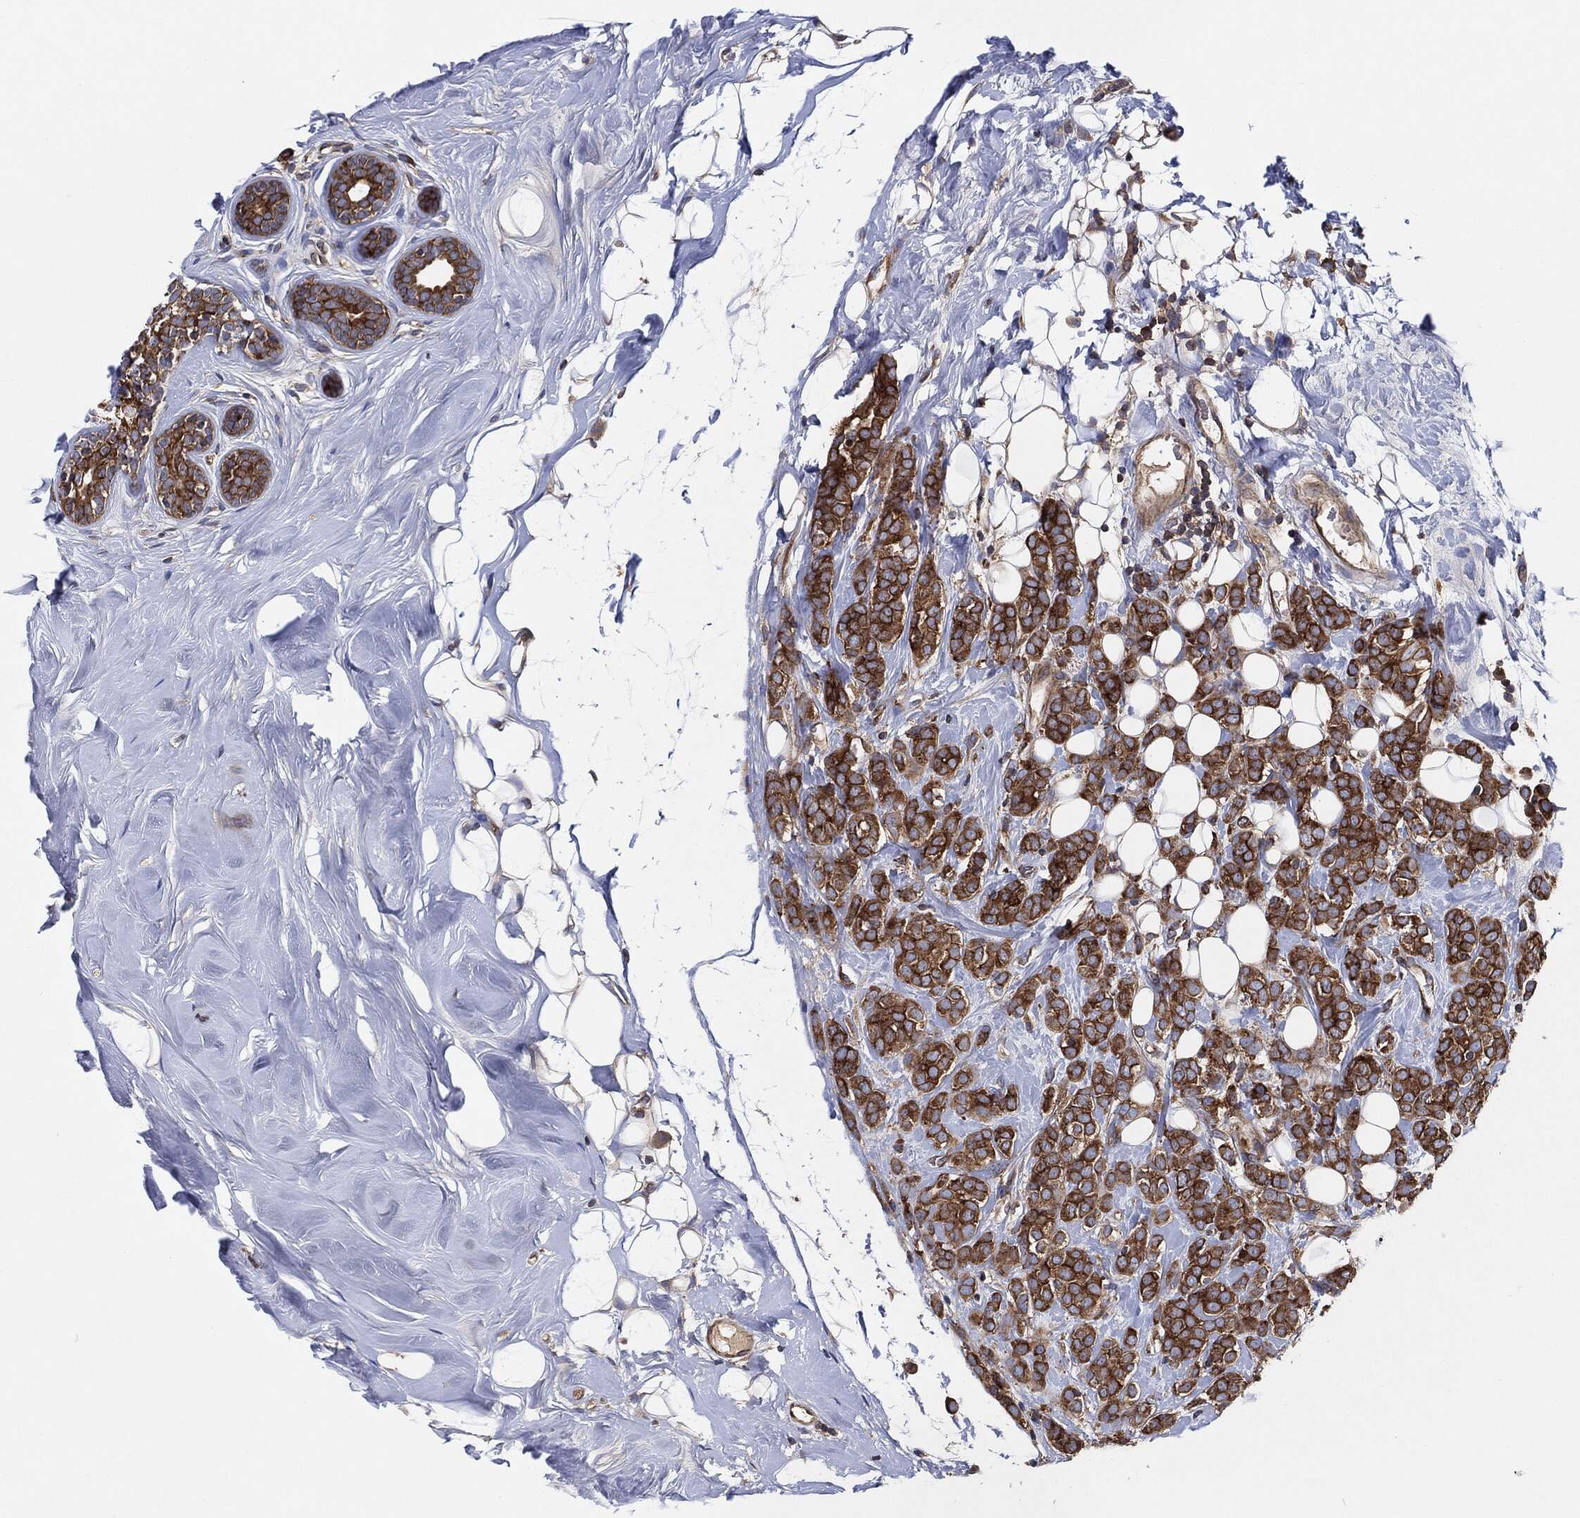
{"staining": {"intensity": "strong", "quantity": ">75%", "location": "cytoplasmic/membranous"}, "tissue": "breast cancer", "cell_type": "Tumor cells", "image_type": "cancer", "snomed": [{"axis": "morphology", "description": "Lobular carcinoma"}, {"axis": "topography", "description": "Breast"}], "caption": "Immunohistochemical staining of human breast cancer demonstrates strong cytoplasmic/membranous protein staining in about >75% of tumor cells.", "gene": "EIF2S2", "patient": {"sex": "female", "age": 49}}